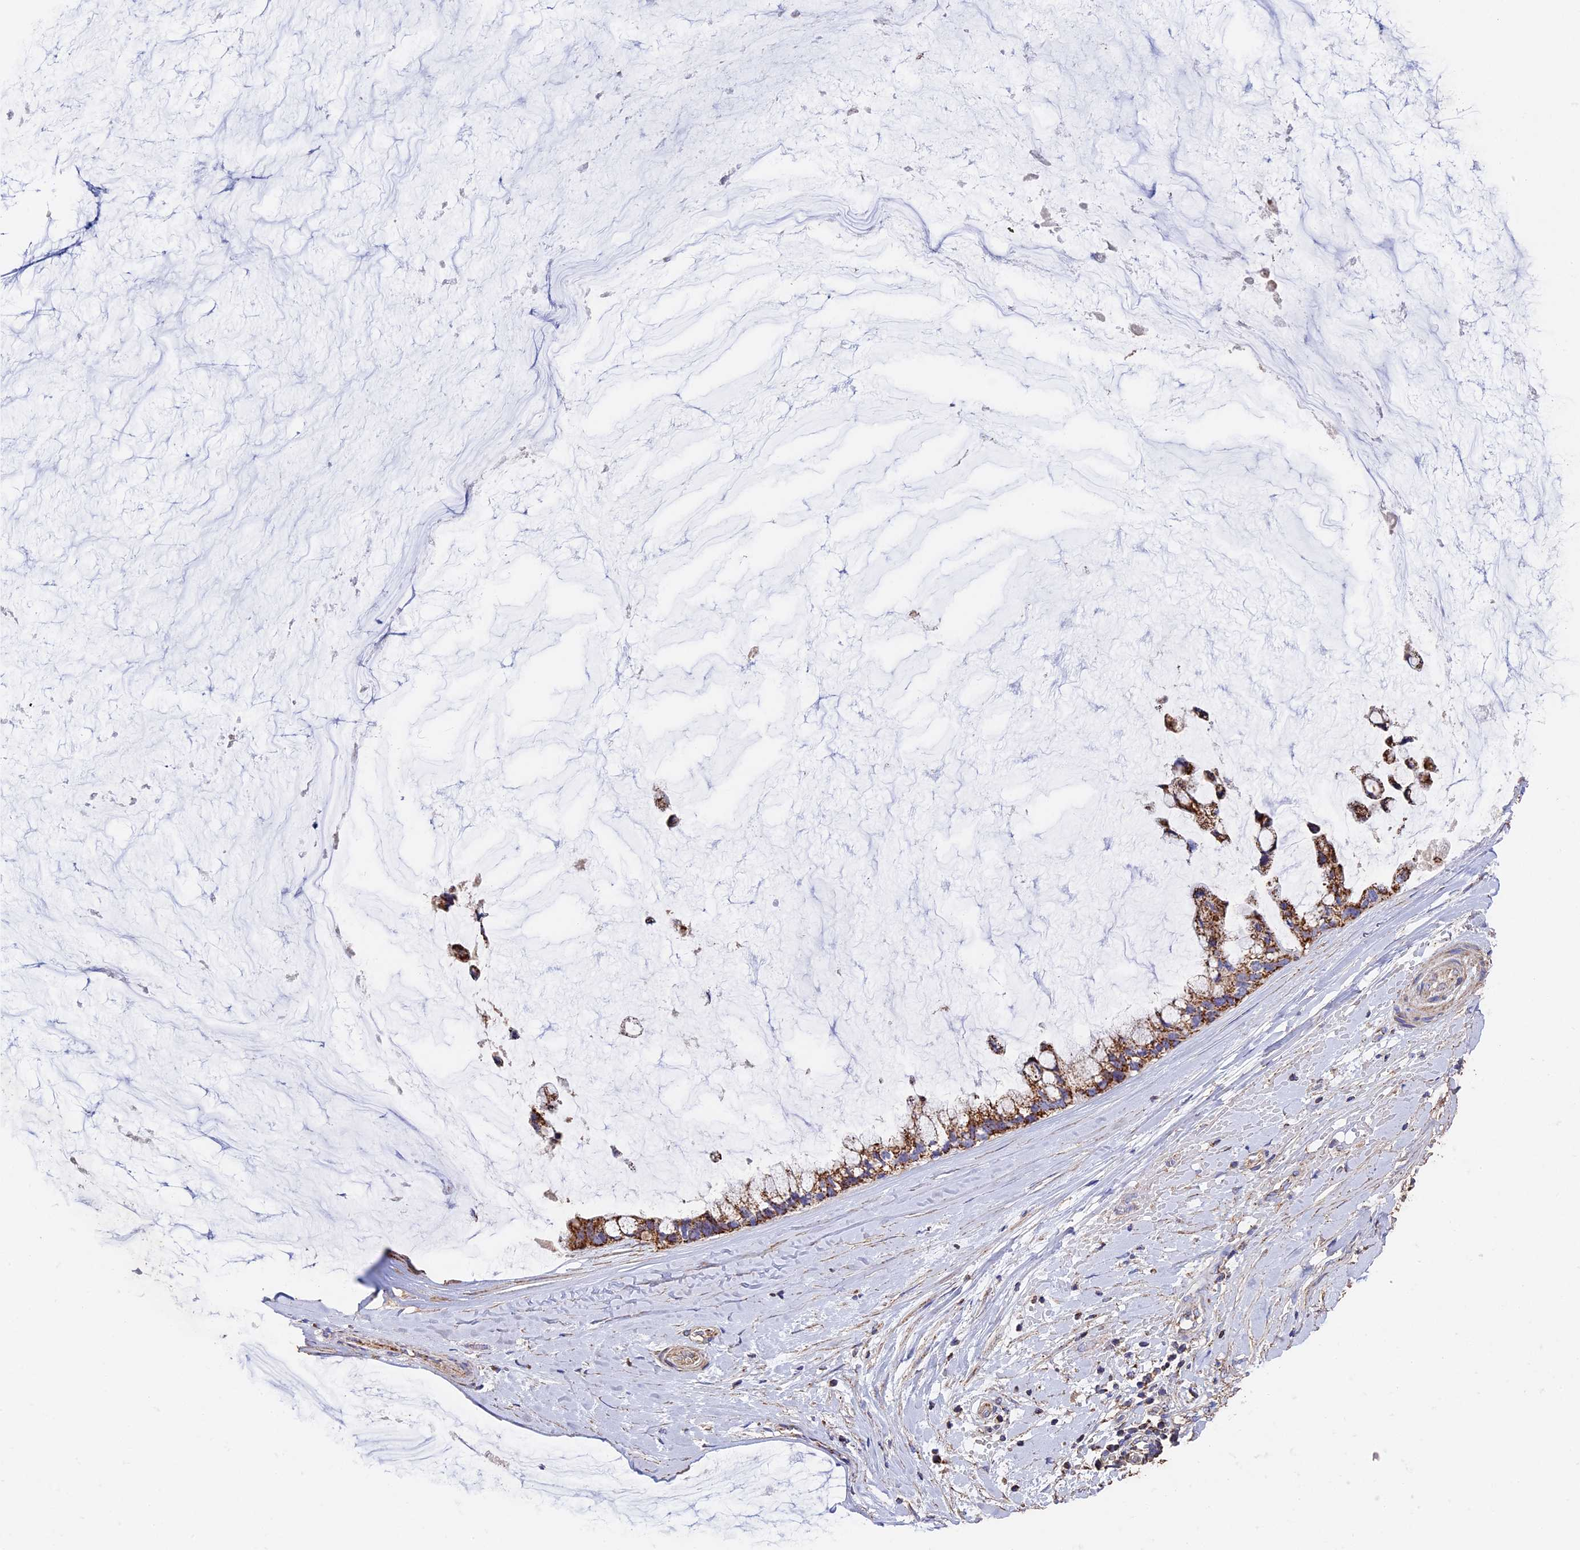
{"staining": {"intensity": "moderate", "quantity": ">75%", "location": "cytoplasmic/membranous"}, "tissue": "ovarian cancer", "cell_type": "Tumor cells", "image_type": "cancer", "snomed": [{"axis": "morphology", "description": "Cystadenocarcinoma, mucinous, NOS"}, {"axis": "topography", "description": "Ovary"}], "caption": "Brown immunohistochemical staining in human ovarian cancer shows moderate cytoplasmic/membranous positivity in approximately >75% of tumor cells.", "gene": "ADAT1", "patient": {"sex": "female", "age": 39}}